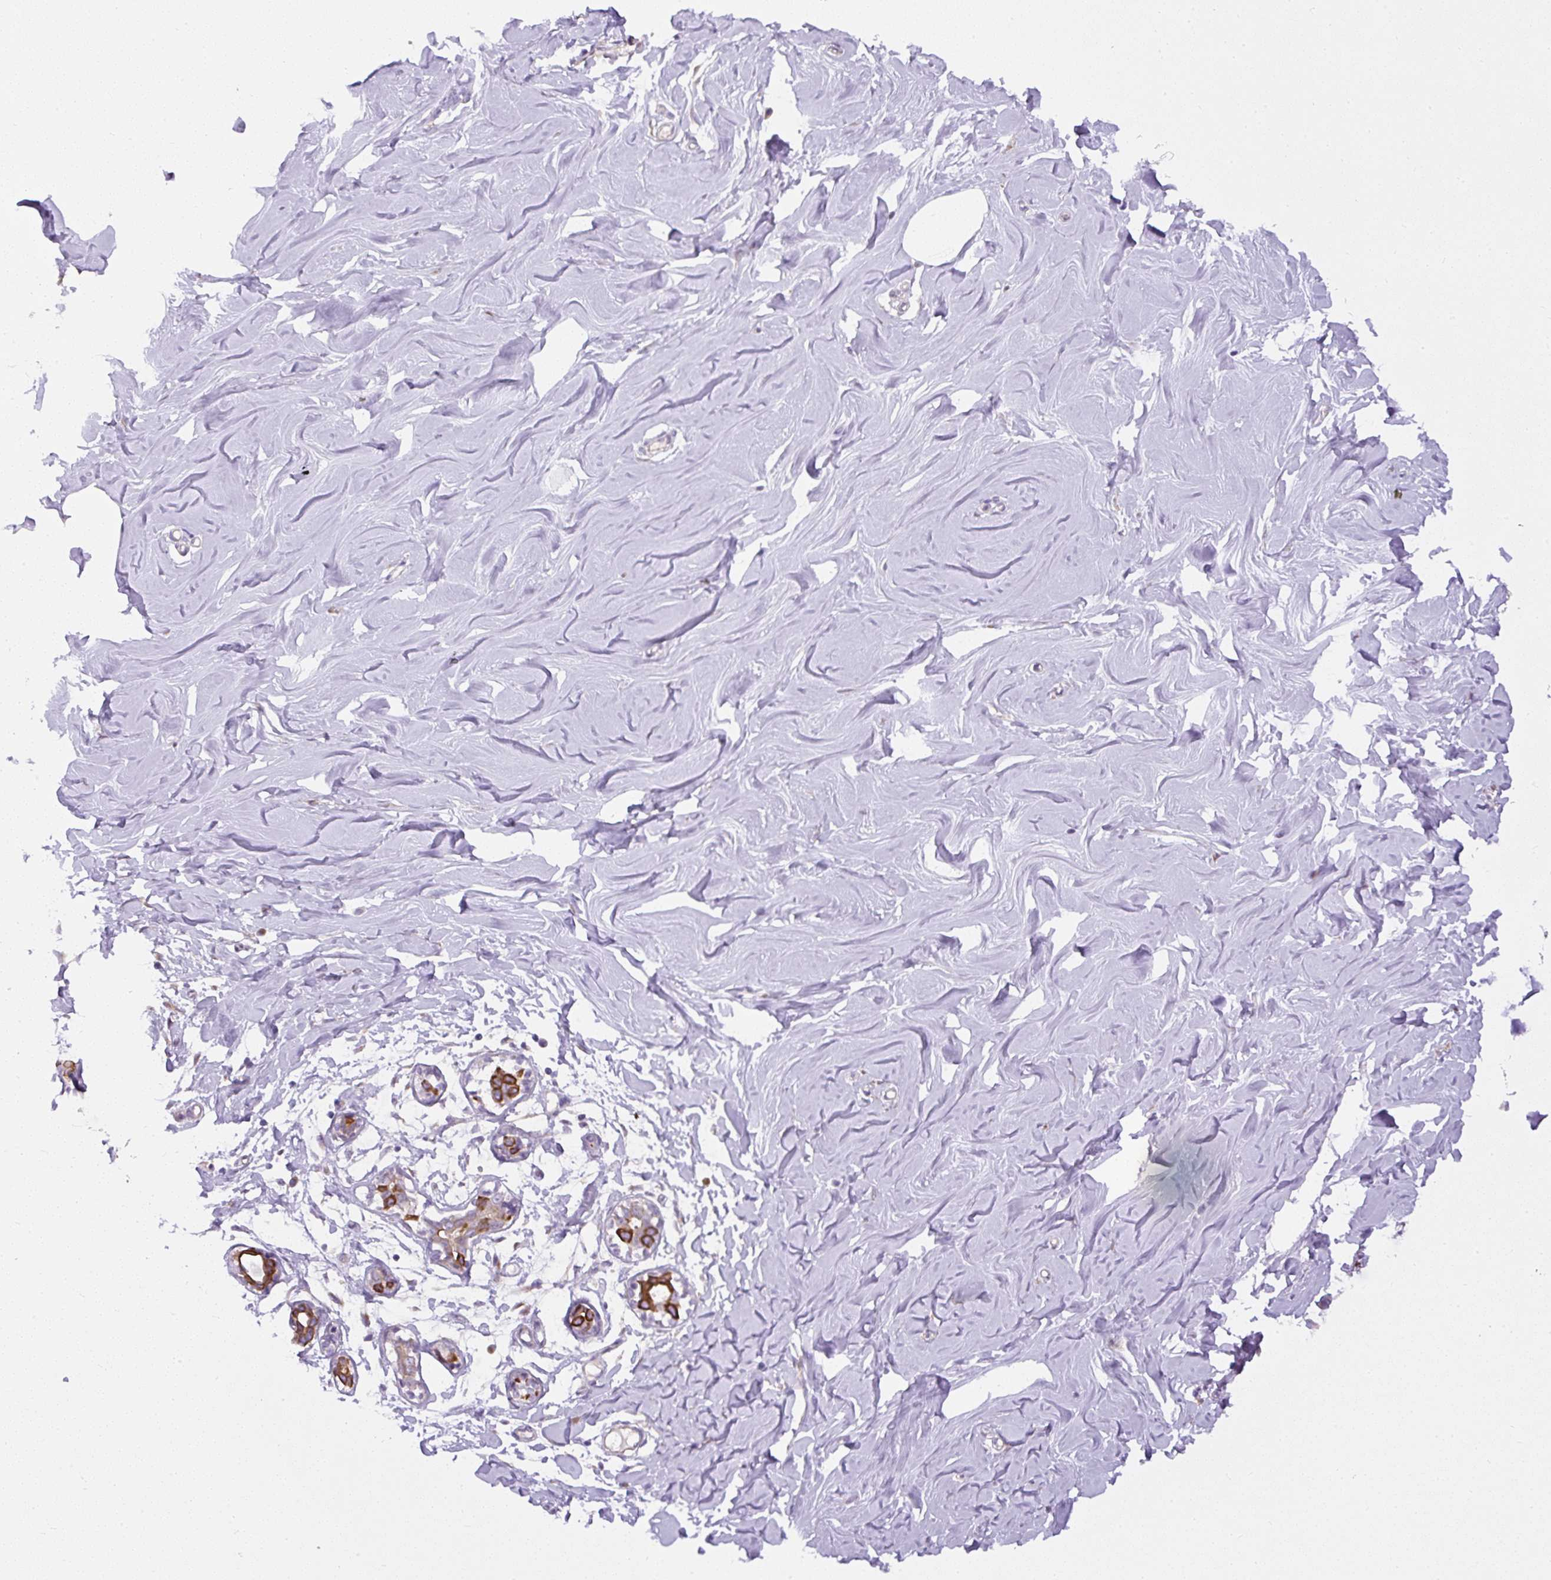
{"staining": {"intensity": "negative", "quantity": "none", "location": "none"}, "tissue": "breast", "cell_type": "Adipocytes", "image_type": "normal", "snomed": [{"axis": "morphology", "description": "Normal tissue, NOS"}, {"axis": "topography", "description": "Breast"}], "caption": "High magnification brightfield microscopy of unremarkable breast stained with DAB (brown) and counterstained with hematoxylin (blue): adipocytes show no significant expression. (DAB (3,3'-diaminobenzidine) IHC, high magnification).", "gene": "FAM149A", "patient": {"sex": "female", "age": 27}}